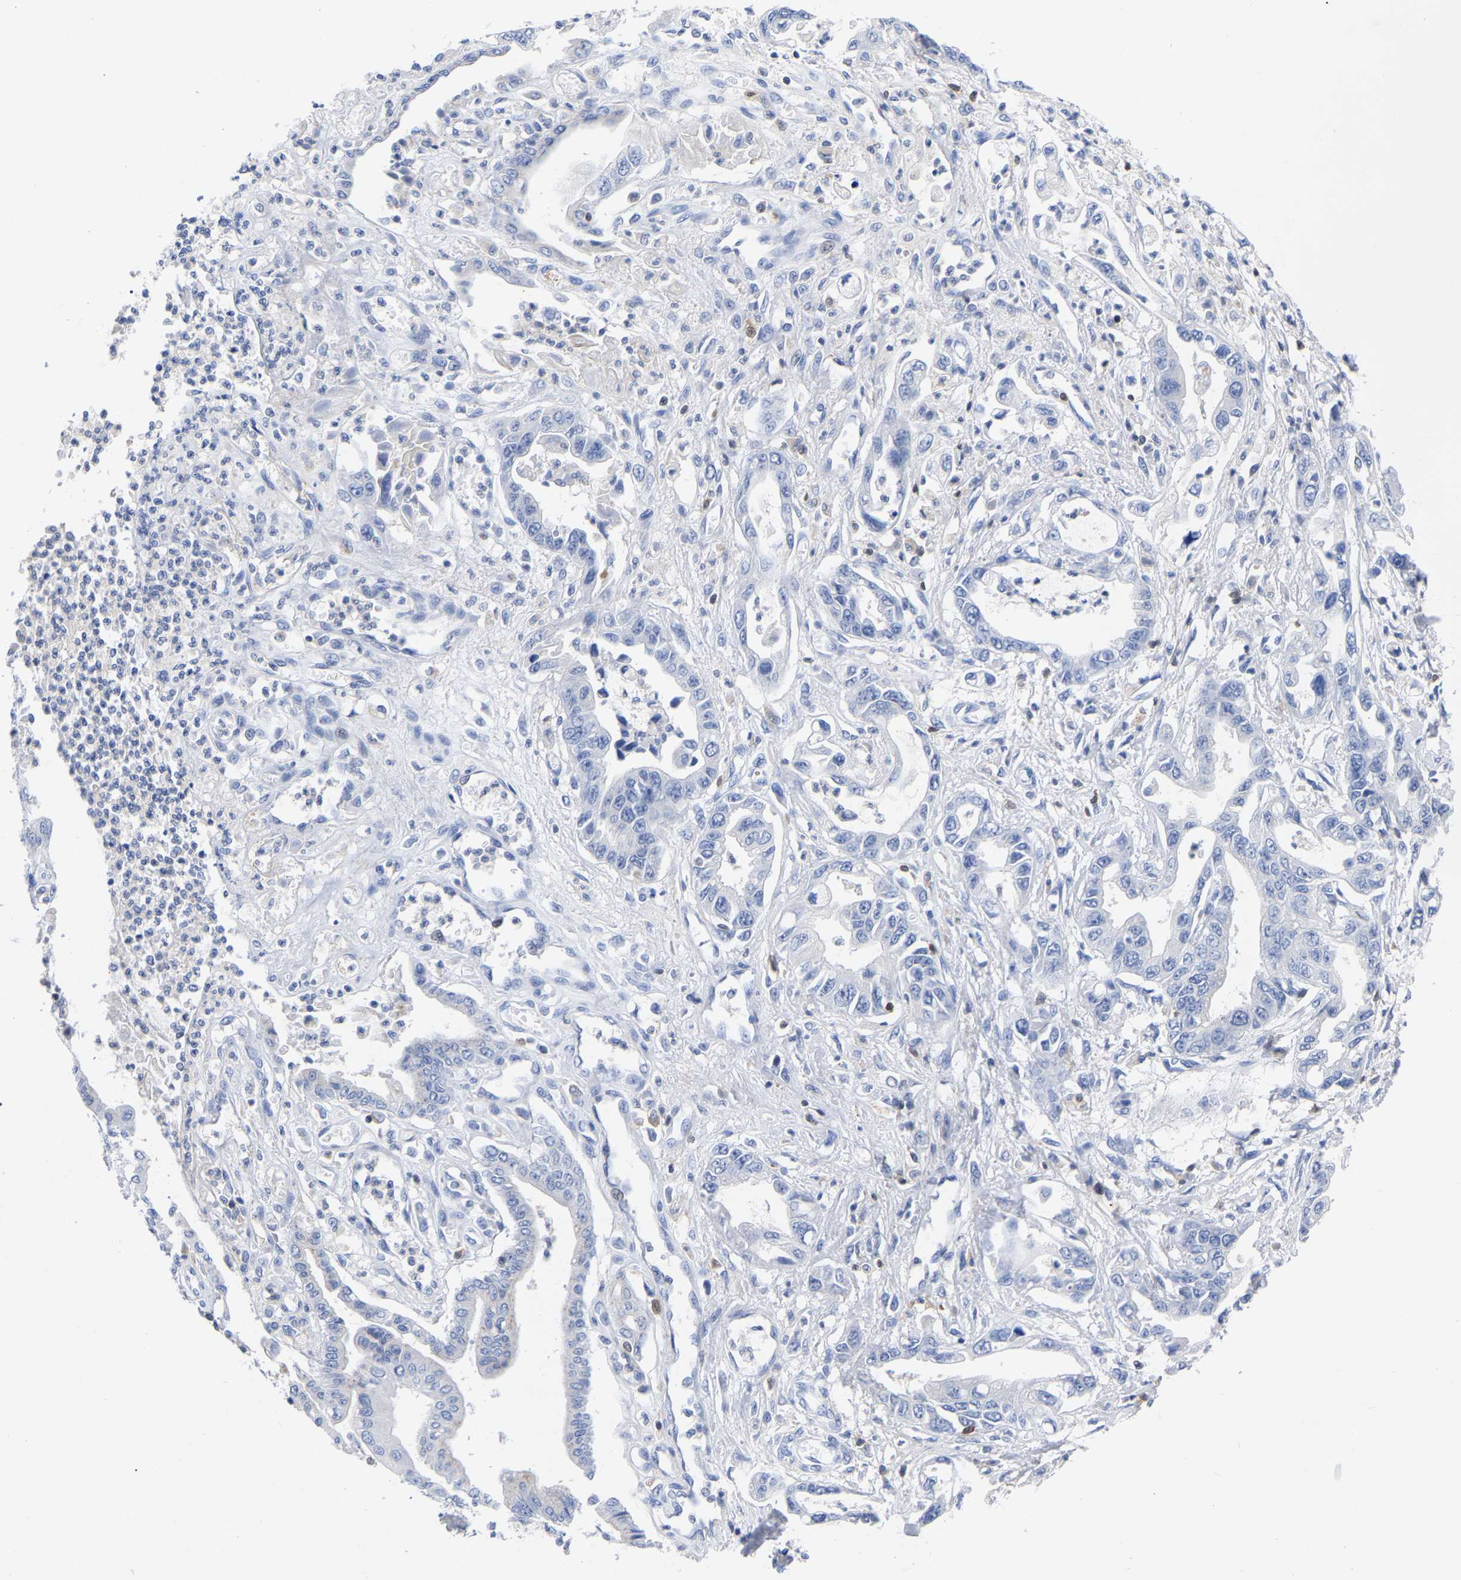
{"staining": {"intensity": "negative", "quantity": "none", "location": "none"}, "tissue": "pancreatic cancer", "cell_type": "Tumor cells", "image_type": "cancer", "snomed": [{"axis": "morphology", "description": "Adenocarcinoma, NOS"}, {"axis": "topography", "description": "Pancreas"}], "caption": "High power microscopy photomicrograph of an IHC photomicrograph of pancreatic adenocarcinoma, revealing no significant positivity in tumor cells.", "gene": "PTPN7", "patient": {"sex": "male", "age": 56}}